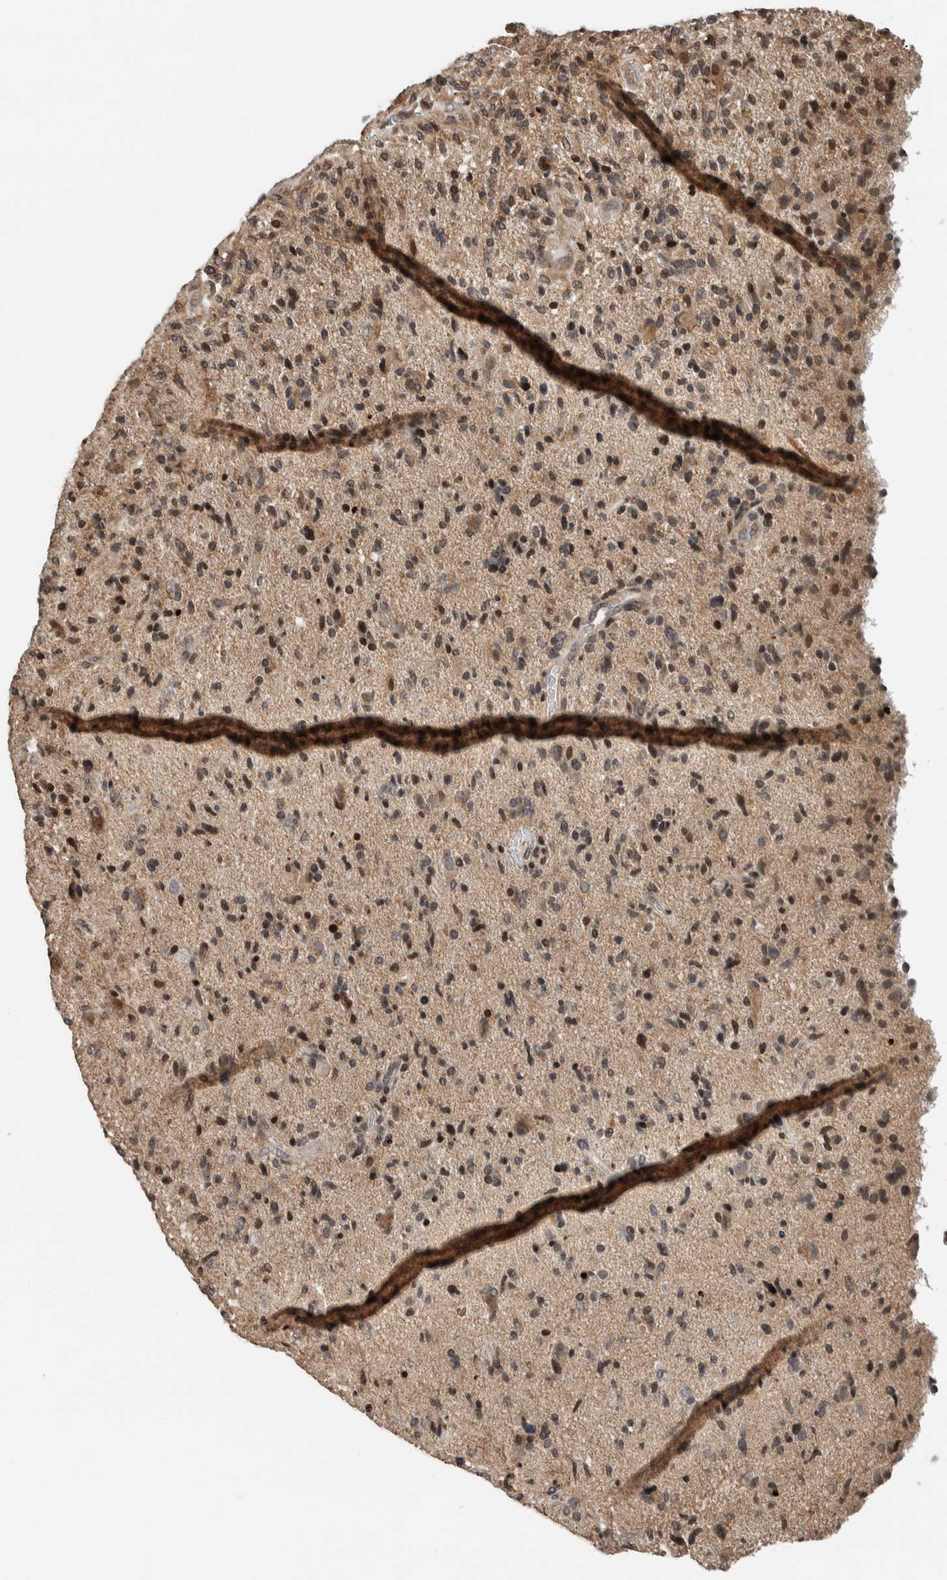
{"staining": {"intensity": "weak", "quantity": "<25%", "location": "cytoplasmic/membranous,nuclear"}, "tissue": "glioma", "cell_type": "Tumor cells", "image_type": "cancer", "snomed": [{"axis": "morphology", "description": "Glioma, malignant, High grade"}, {"axis": "topography", "description": "Brain"}], "caption": "Malignant glioma (high-grade) stained for a protein using immunohistochemistry (IHC) displays no positivity tumor cells.", "gene": "NPLOC4", "patient": {"sex": "male", "age": 72}}